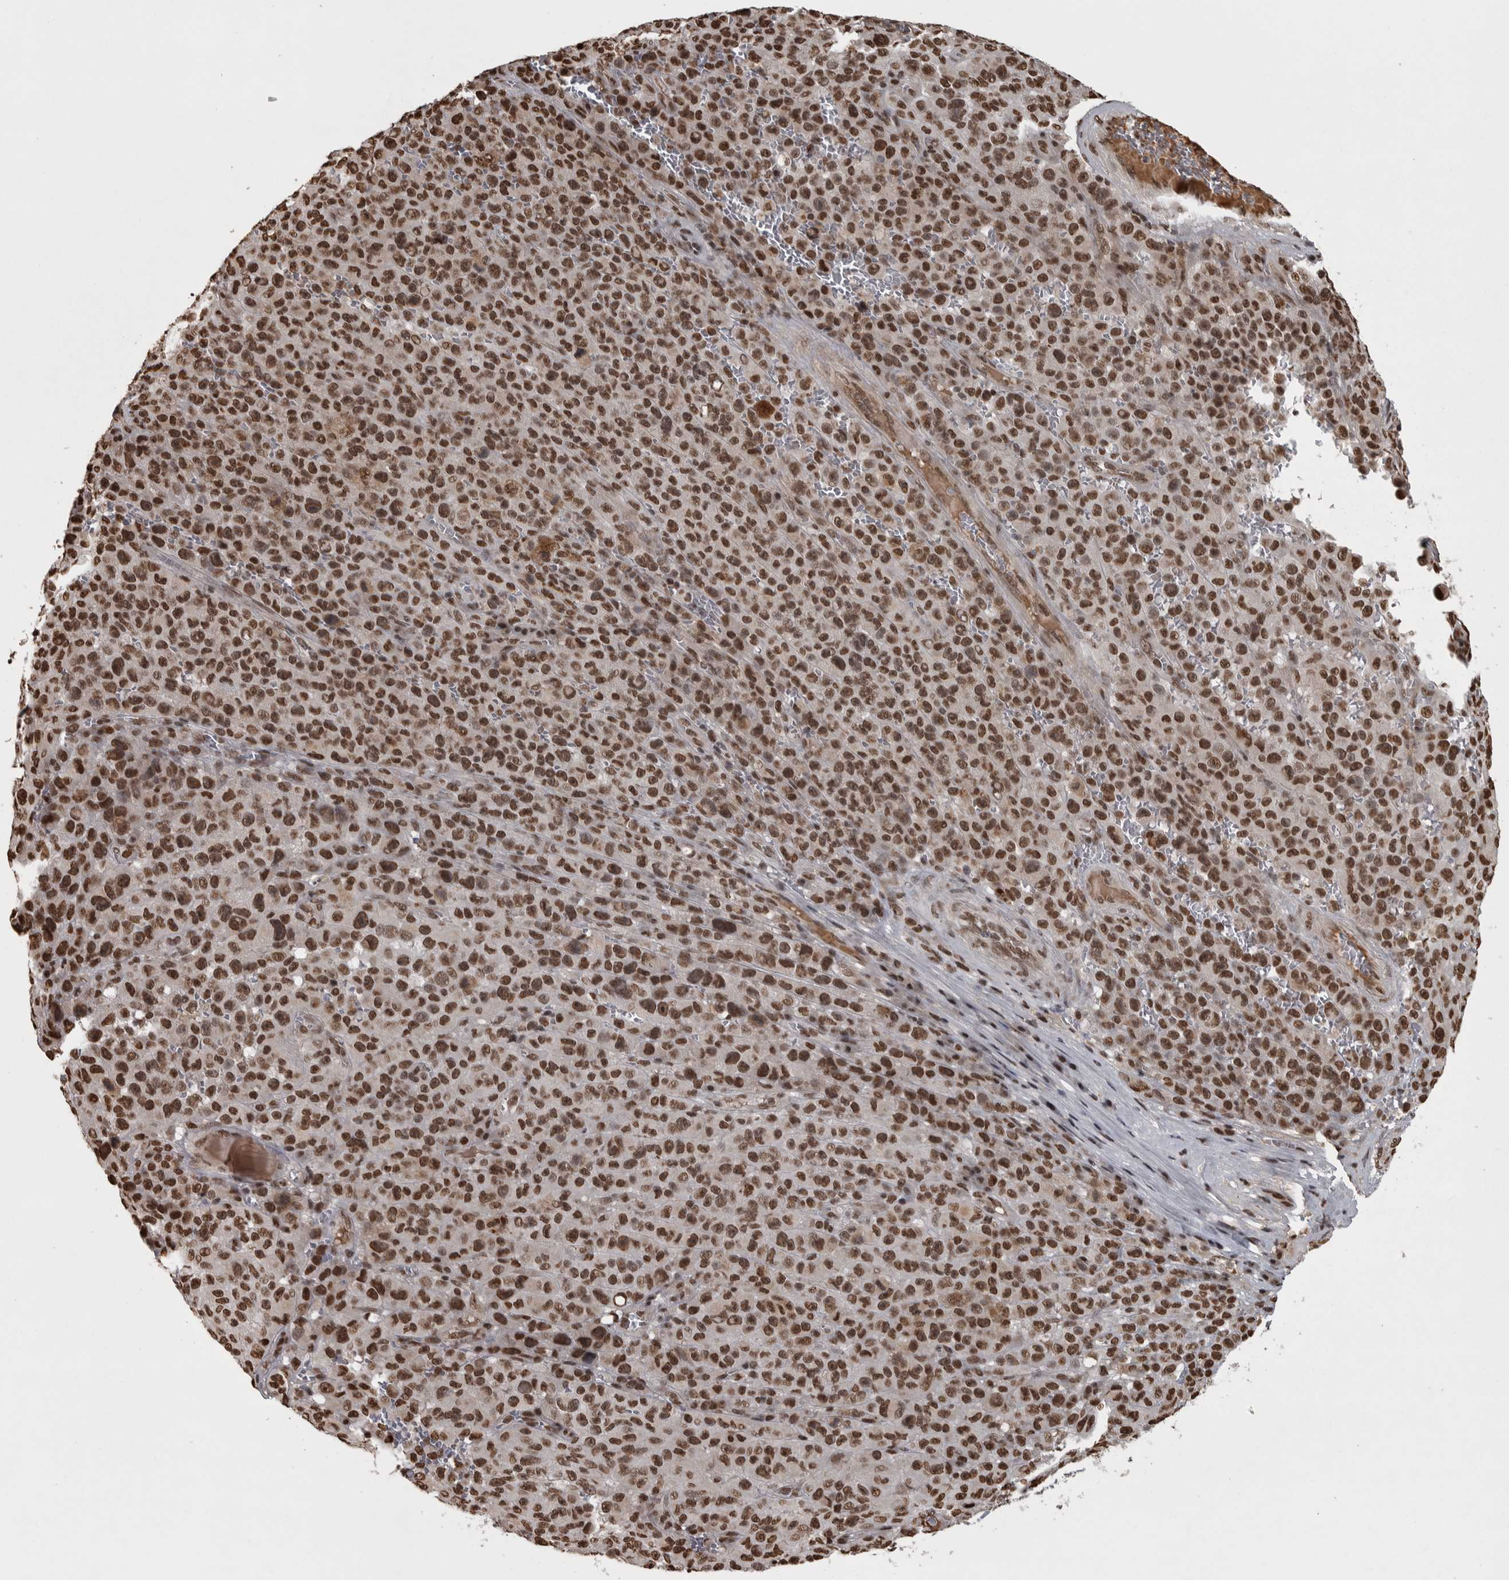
{"staining": {"intensity": "strong", "quantity": ">75%", "location": "nuclear"}, "tissue": "melanoma", "cell_type": "Tumor cells", "image_type": "cancer", "snomed": [{"axis": "morphology", "description": "Malignant melanoma, NOS"}, {"axis": "topography", "description": "Skin"}], "caption": "Approximately >75% of tumor cells in malignant melanoma display strong nuclear protein staining as visualized by brown immunohistochemical staining.", "gene": "ZFHX4", "patient": {"sex": "female", "age": 82}}